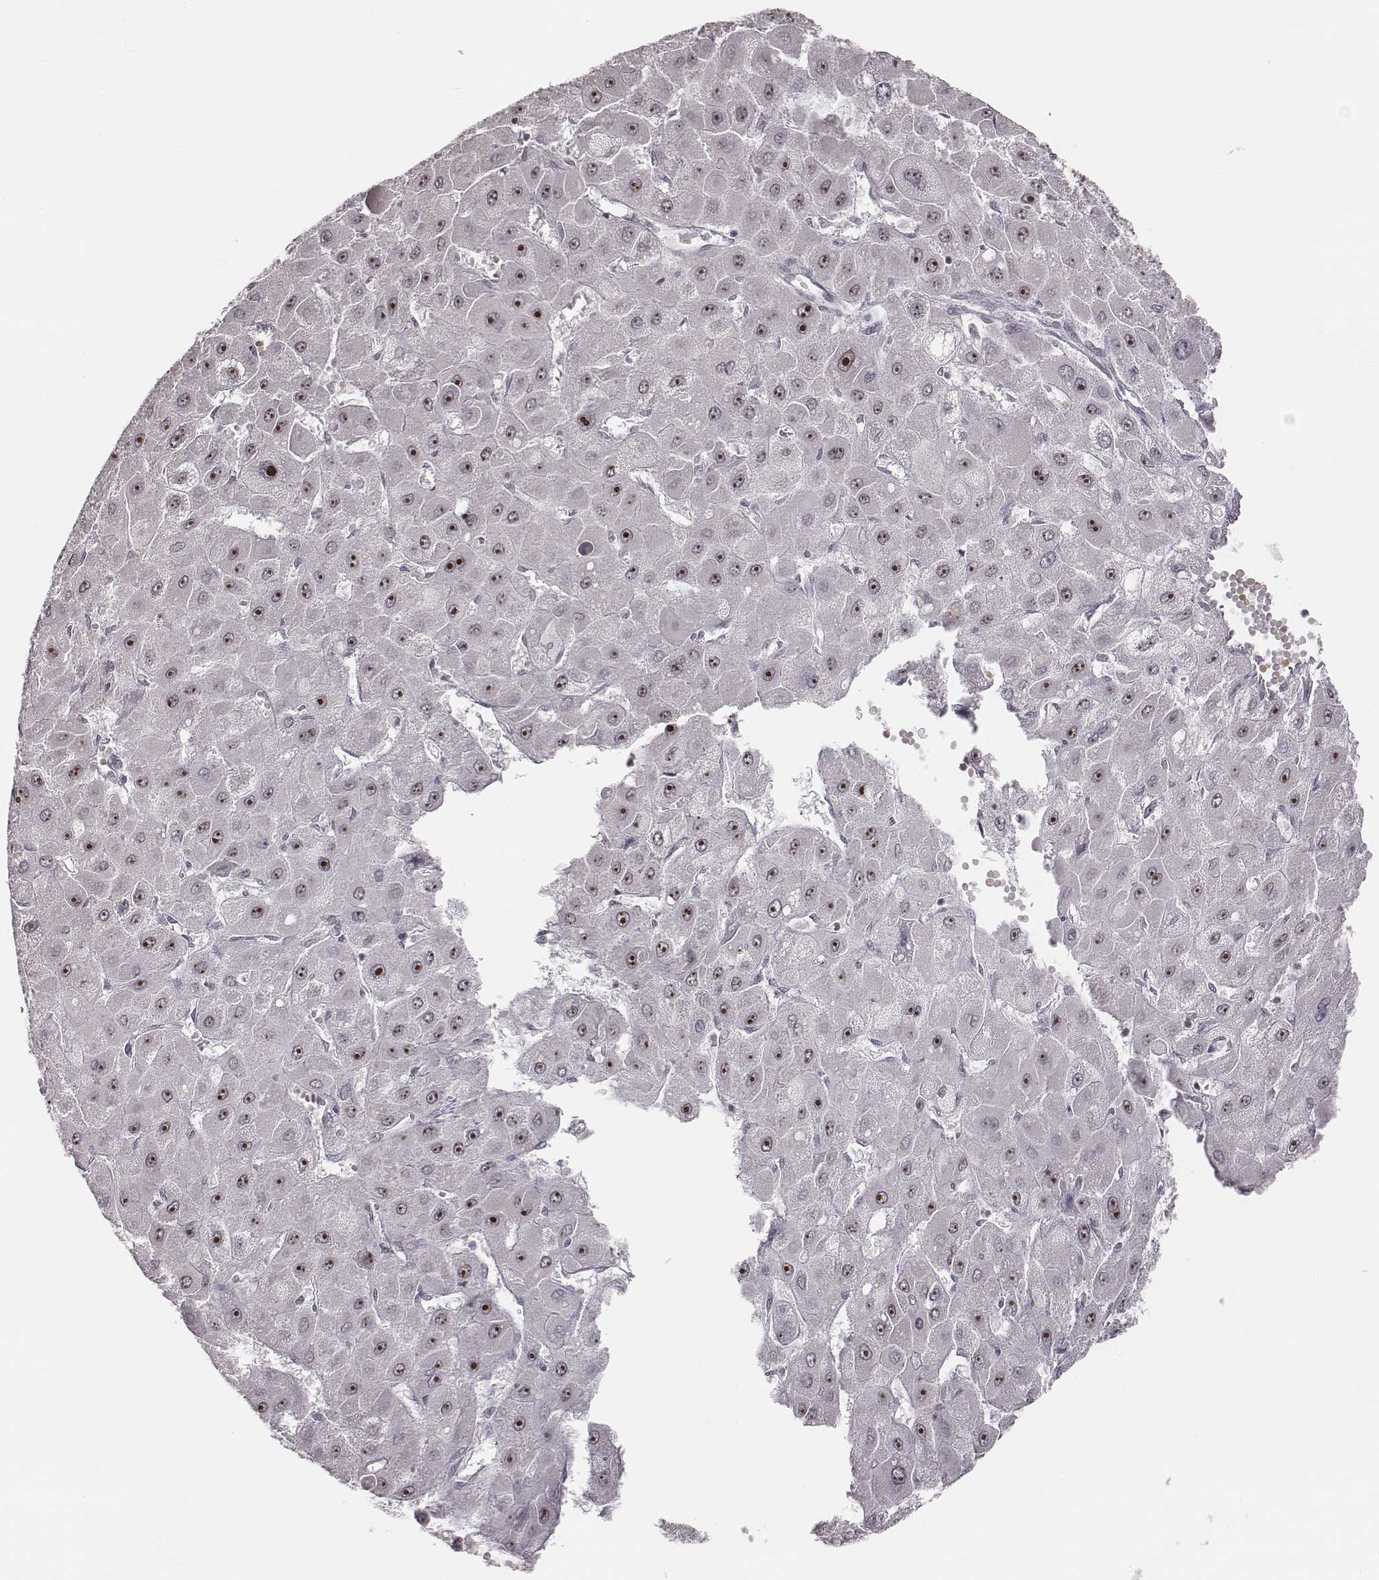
{"staining": {"intensity": "strong", "quantity": ">75%", "location": "nuclear"}, "tissue": "liver cancer", "cell_type": "Tumor cells", "image_type": "cancer", "snomed": [{"axis": "morphology", "description": "Carcinoma, Hepatocellular, NOS"}, {"axis": "topography", "description": "Liver"}], "caption": "Tumor cells demonstrate high levels of strong nuclear expression in about >75% of cells in hepatocellular carcinoma (liver).", "gene": "NIFK", "patient": {"sex": "female", "age": 25}}